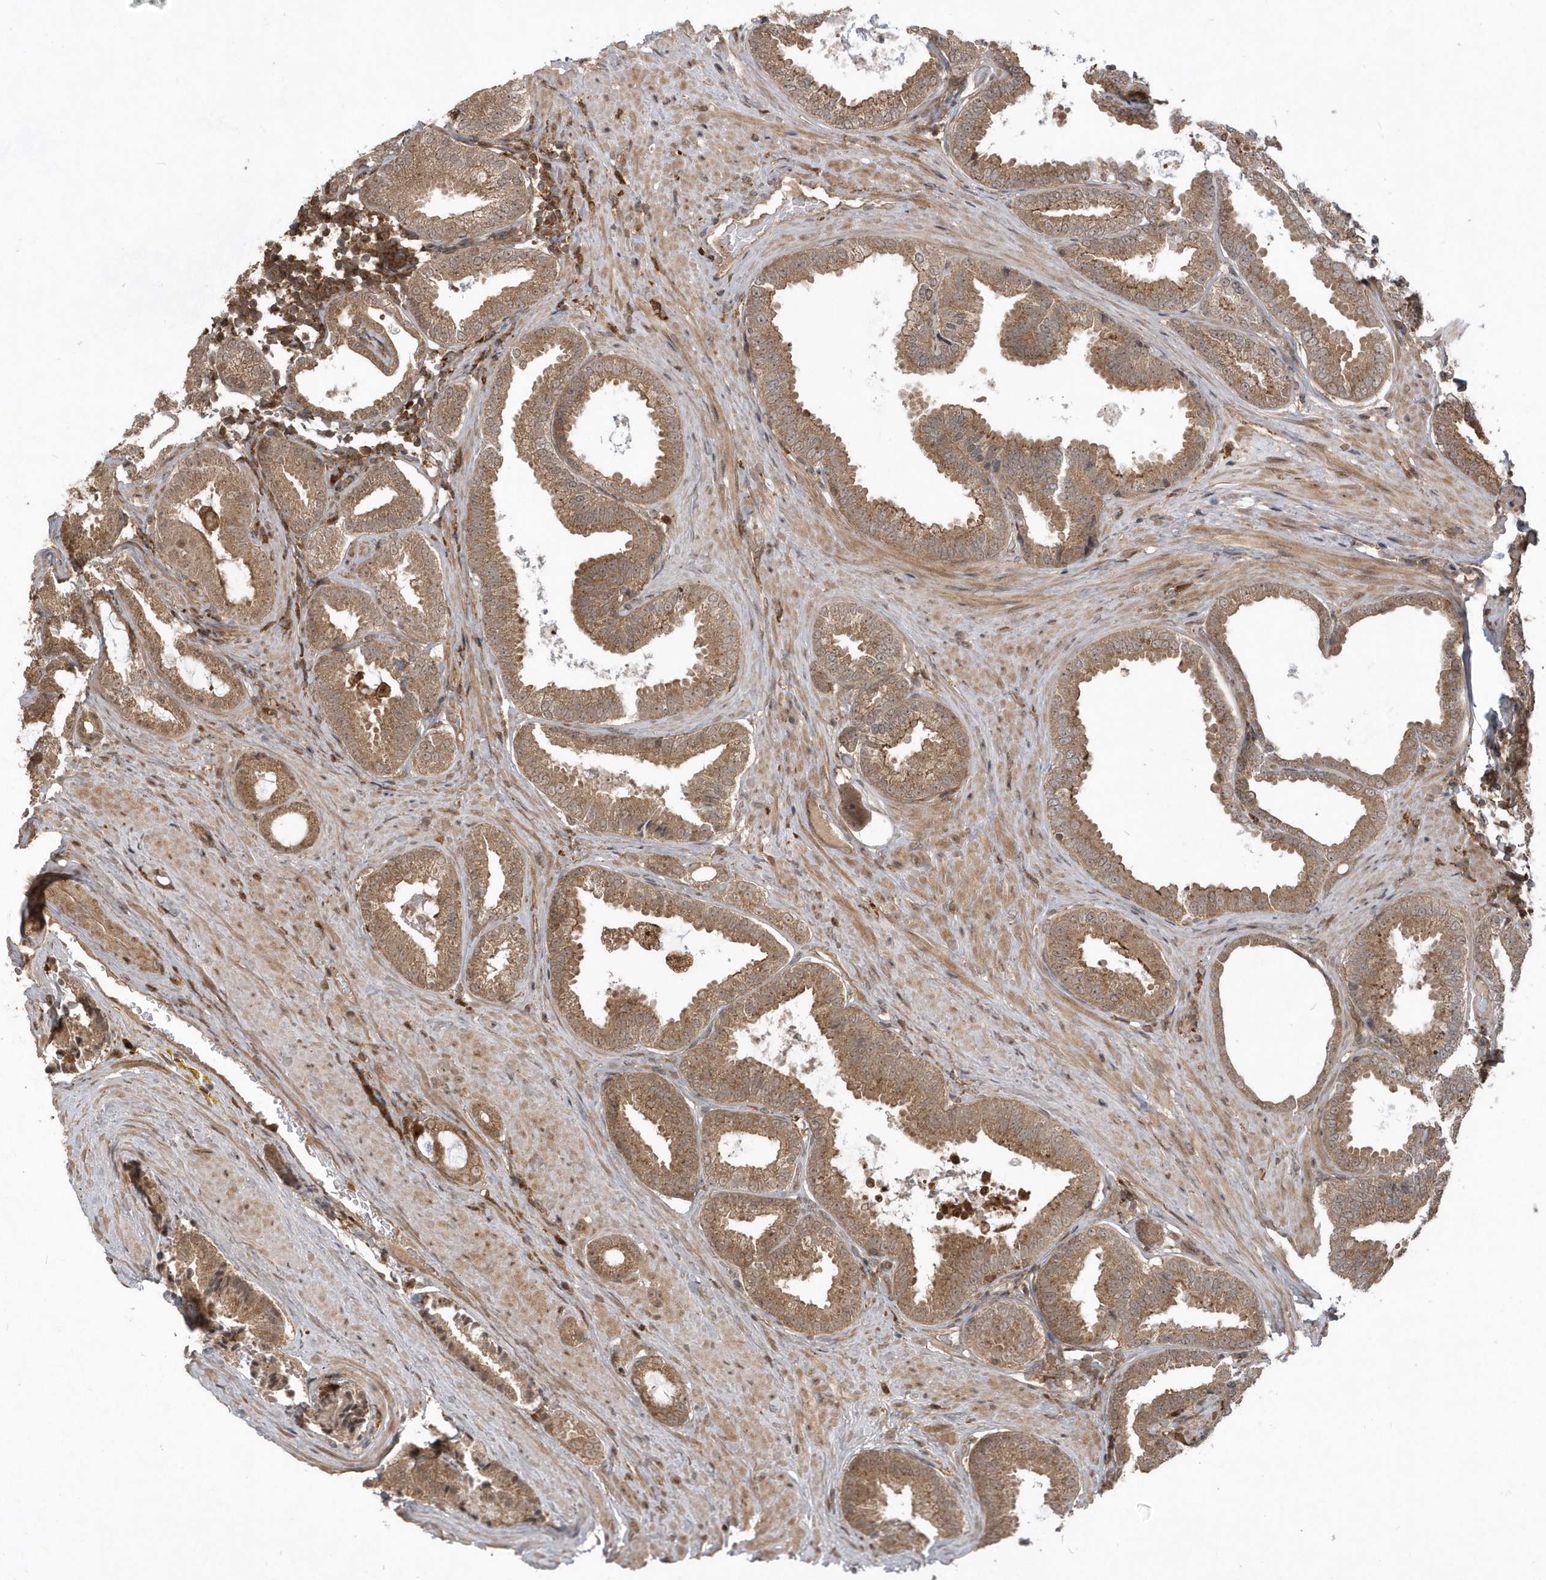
{"staining": {"intensity": "moderate", "quantity": ">75%", "location": "cytoplasmic/membranous"}, "tissue": "prostate cancer", "cell_type": "Tumor cells", "image_type": "cancer", "snomed": [{"axis": "morphology", "description": "Adenocarcinoma, Low grade"}, {"axis": "topography", "description": "Prostate"}], "caption": "Approximately >75% of tumor cells in human prostate cancer (low-grade adenocarcinoma) show moderate cytoplasmic/membranous protein positivity as visualized by brown immunohistochemical staining.", "gene": "LACC1", "patient": {"sex": "male", "age": 71}}